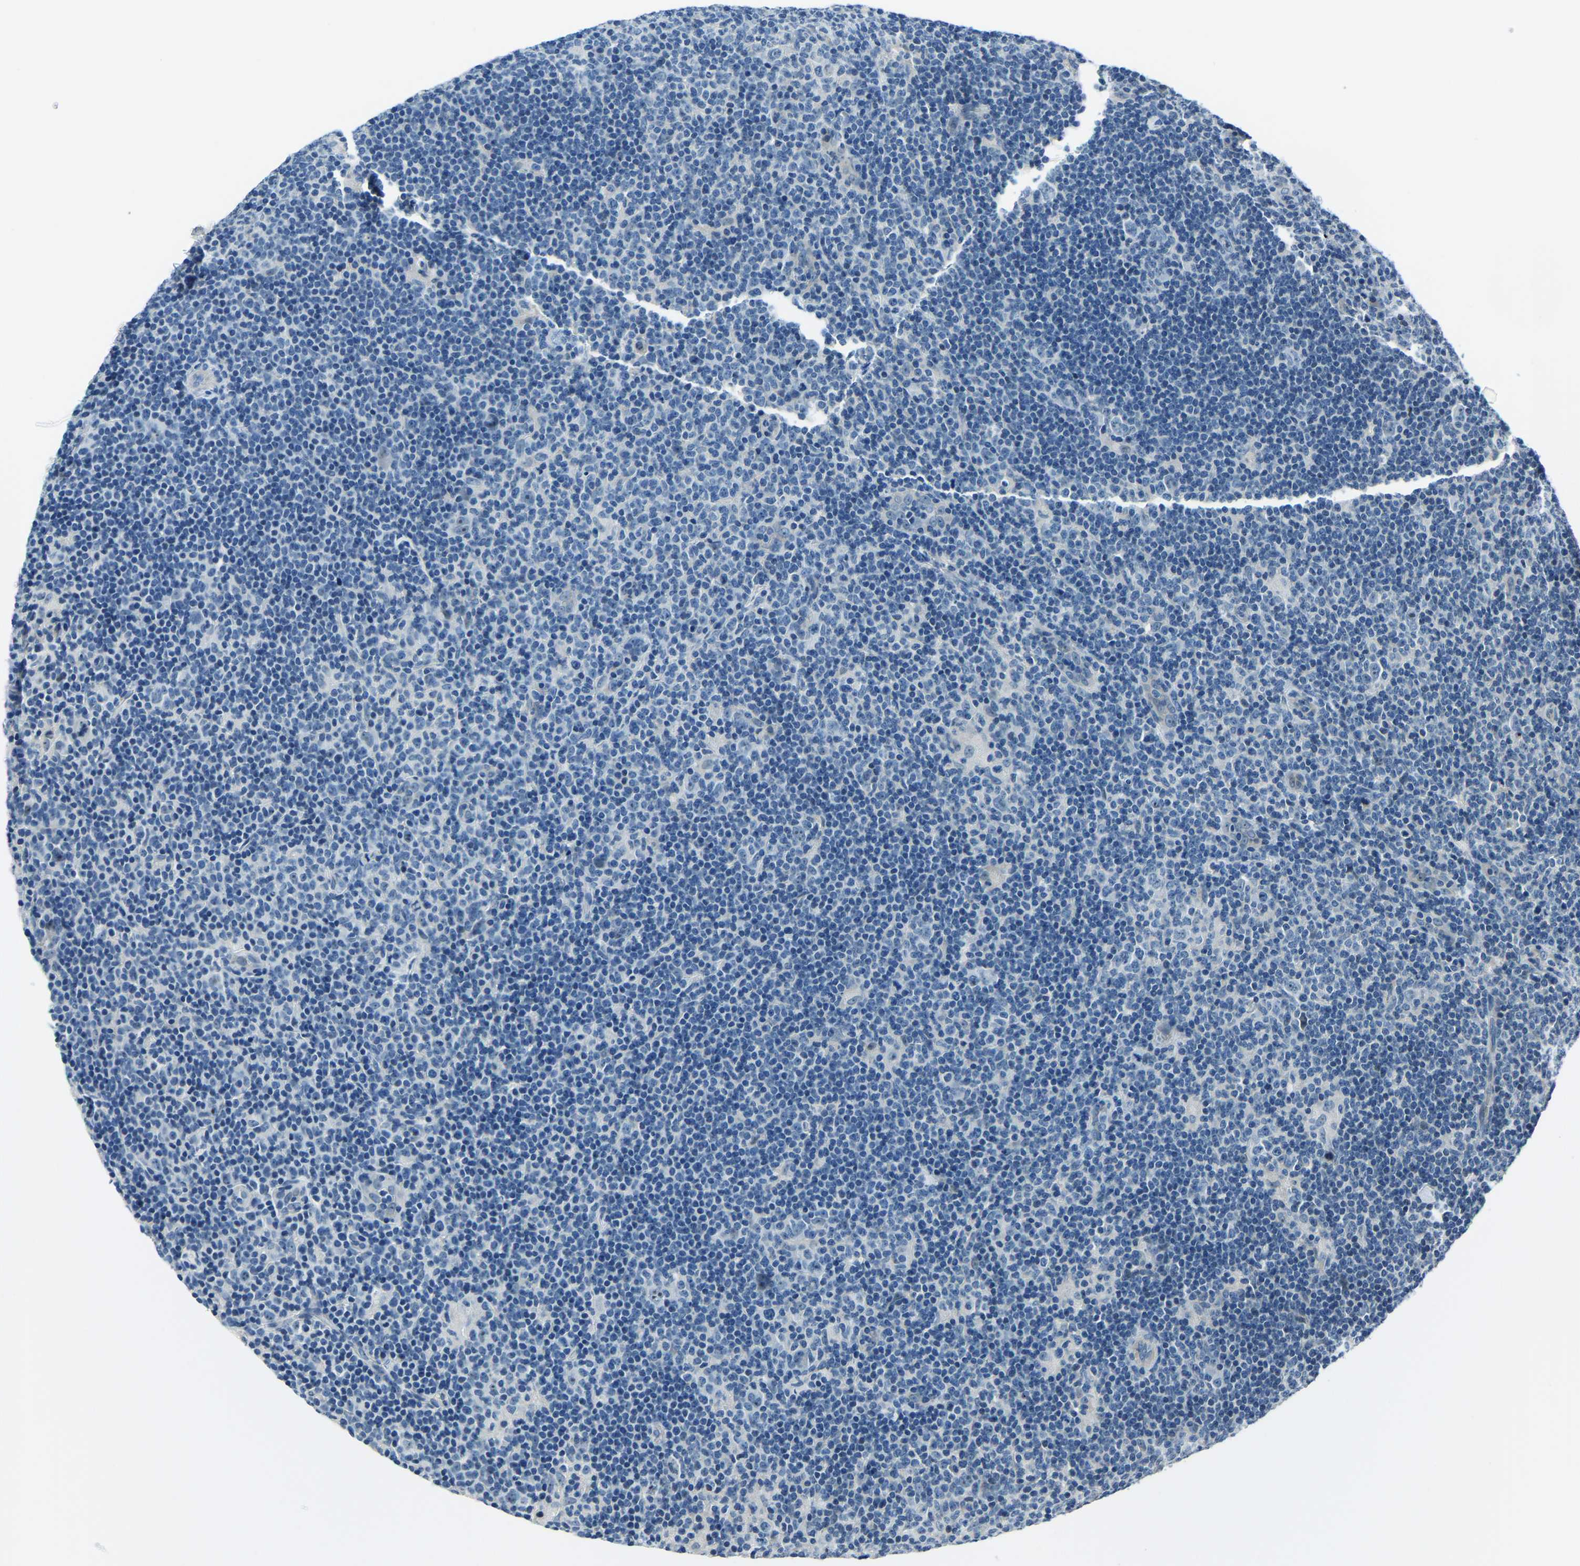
{"staining": {"intensity": "weak", "quantity": "<25%", "location": "nuclear"}, "tissue": "lymphoma", "cell_type": "Tumor cells", "image_type": "cancer", "snomed": [{"axis": "morphology", "description": "Hodgkin's disease, NOS"}, {"axis": "topography", "description": "Lymph node"}], "caption": "The image displays no staining of tumor cells in lymphoma. (DAB IHC visualized using brightfield microscopy, high magnification).", "gene": "RRP1", "patient": {"sex": "female", "age": 57}}